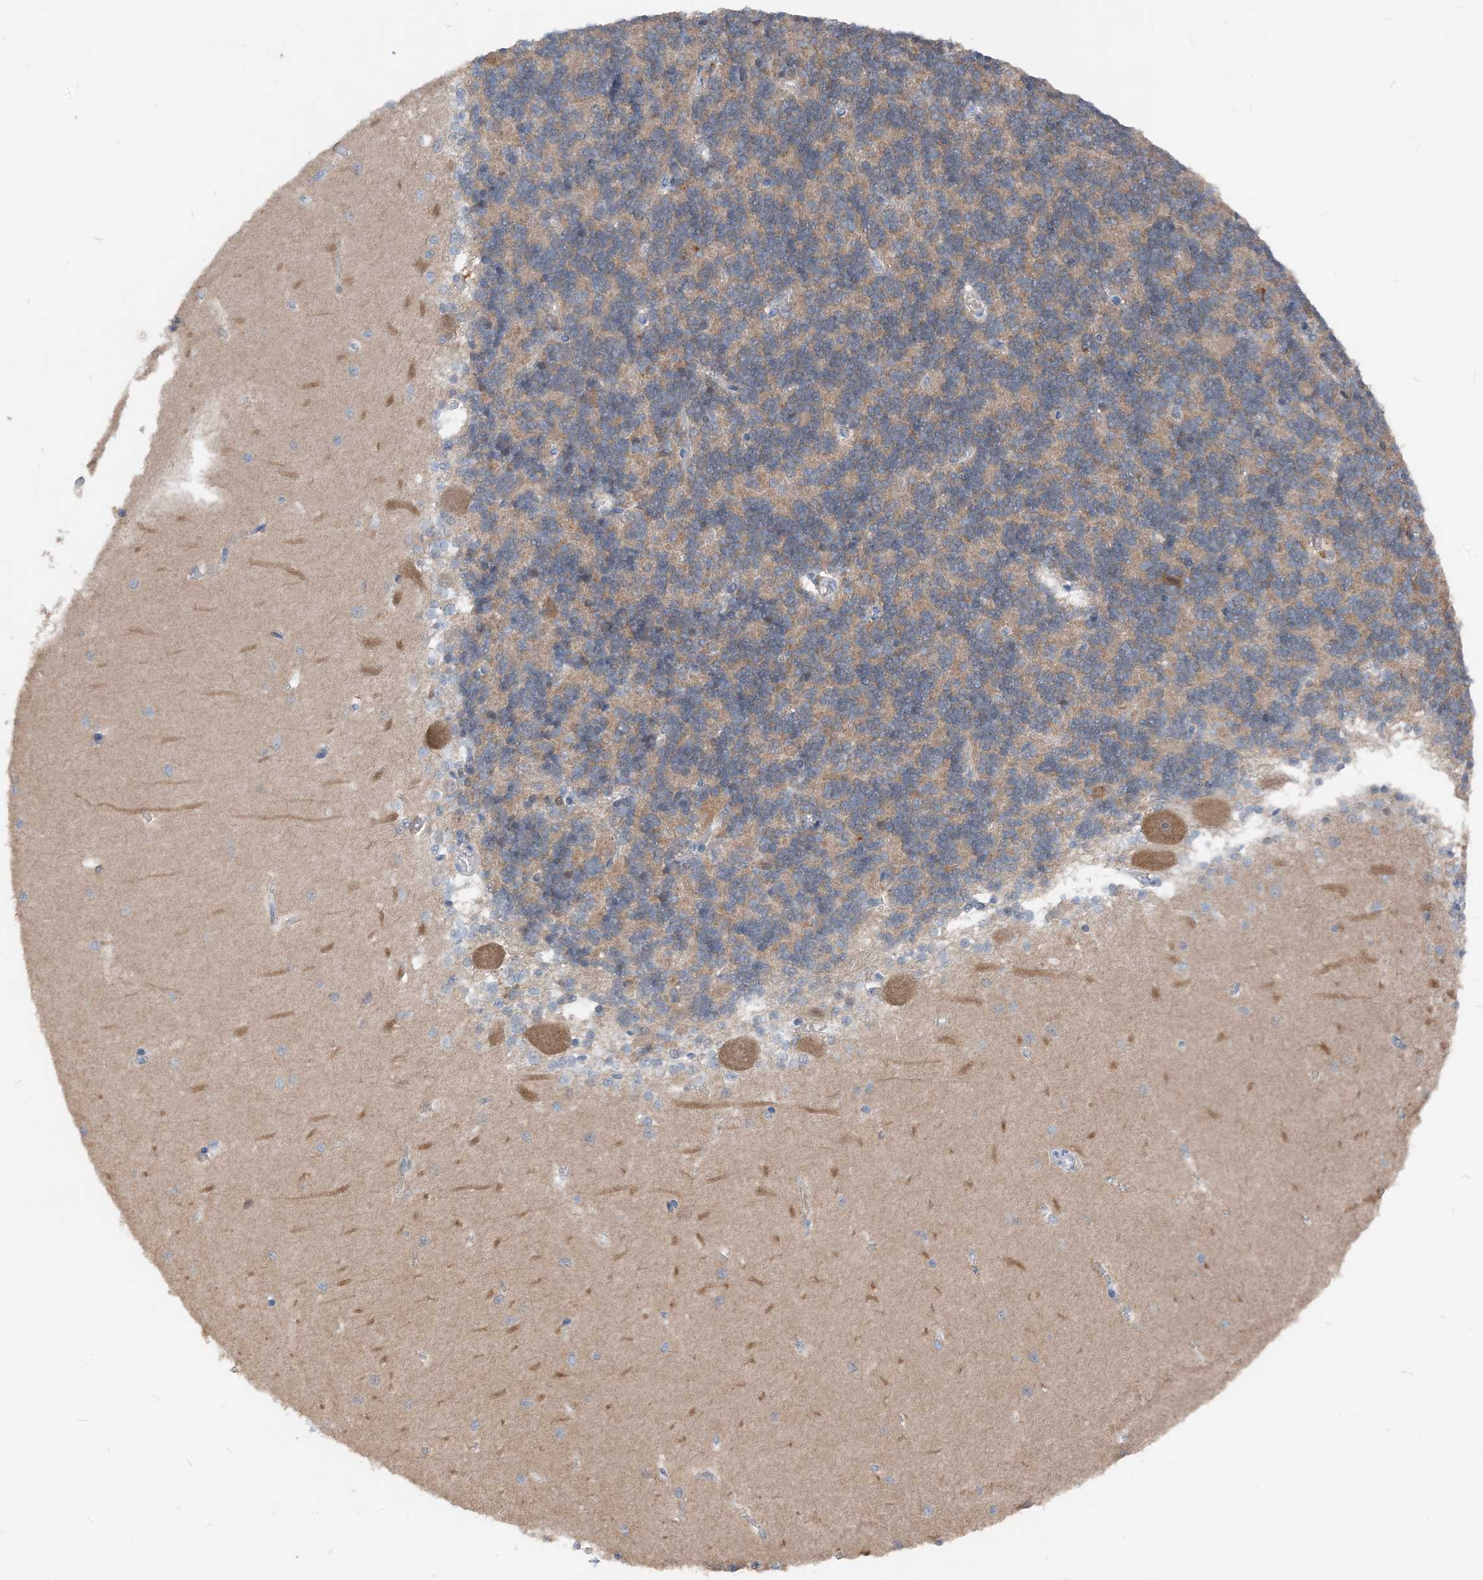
{"staining": {"intensity": "weak", "quantity": "25%-75%", "location": "cytoplasmic/membranous"}, "tissue": "cerebellum", "cell_type": "Cells in granular layer", "image_type": "normal", "snomed": [{"axis": "morphology", "description": "Normal tissue, NOS"}, {"axis": "topography", "description": "Cerebellum"}], "caption": "Immunohistochemical staining of unremarkable human cerebellum demonstrates low levels of weak cytoplasmic/membranous positivity in approximately 25%-75% of cells in granular layer. The protein is shown in brown color, while the nuclei are stained blue.", "gene": "NCOA7", "patient": {"sex": "male", "age": 37}}